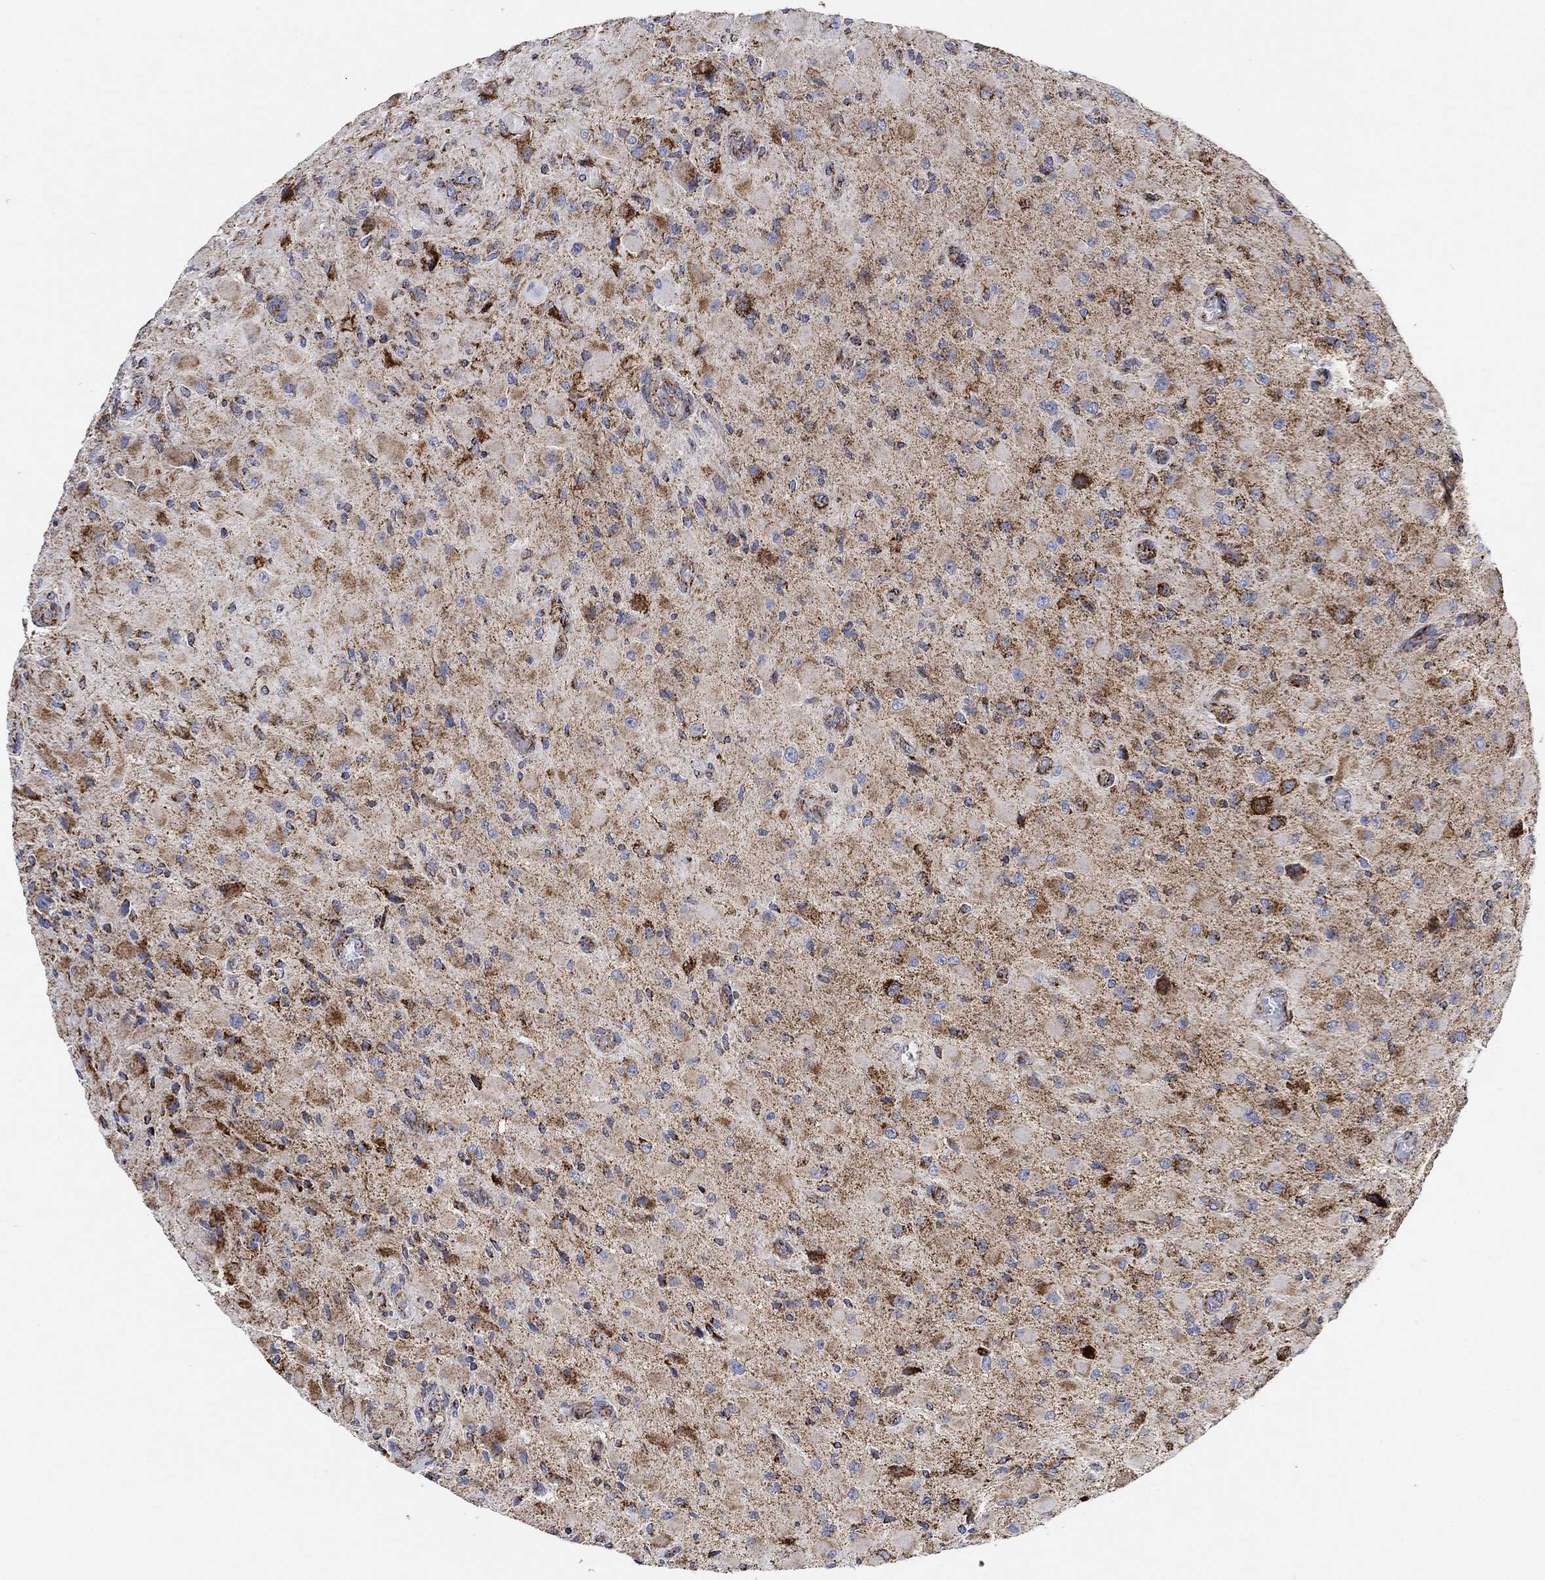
{"staining": {"intensity": "strong", "quantity": "25%-75%", "location": "cytoplasmic/membranous"}, "tissue": "glioma", "cell_type": "Tumor cells", "image_type": "cancer", "snomed": [{"axis": "morphology", "description": "Glioma, malignant, High grade"}, {"axis": "topography", "description": "Cerebral cortex"}], "caption": "Glioma was stained to show a protein in brown. There is high levels of strong cytoplasmic/membranous expression in about 25%-75% of tumor cells. (DAB (3,3'-diaminobenzidine) = brown stain, brightfield microscopy at high magnification).", "gene": "NDUFS3", "patient": {"sex": "male", "age": 35}}